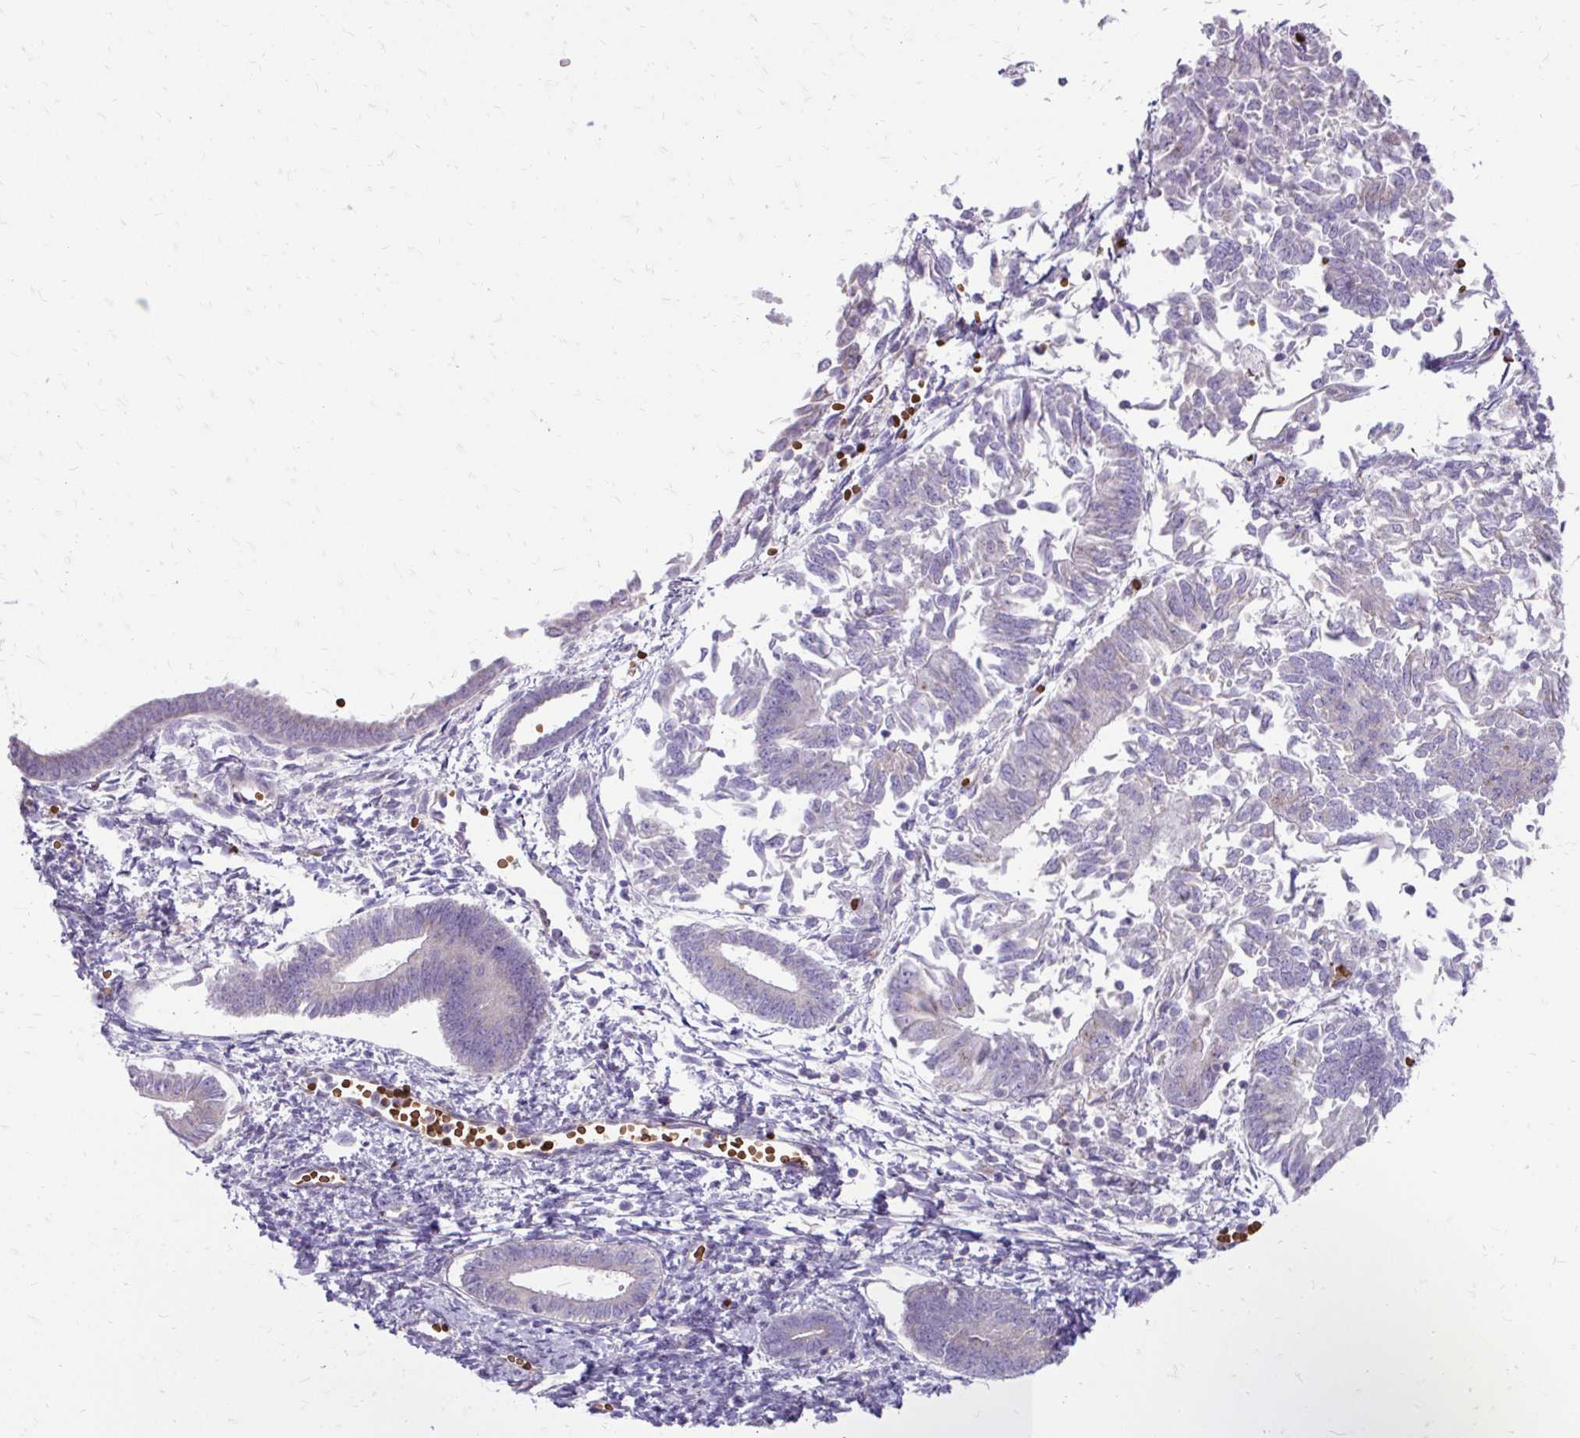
{"staining": {"intensity": "negative", "quantity": "none", "location": "none"}, "tissue": "endometrial cancer", "cell_type": "Tumor cells", "image_type": "cancer", "snomed": [{"axis": "morphology", "description": "Adenocarcinoma, NOS"}, {"axis": "topography", "description": "Endometrium"}], "caption": "Endometrial cancer (adenocarcinoma) was stained to show a protein in brown. There is no significant expression in tumor cells.", "gene": "FUNDC2", "patient": {"sex": "female", "age": 65}}